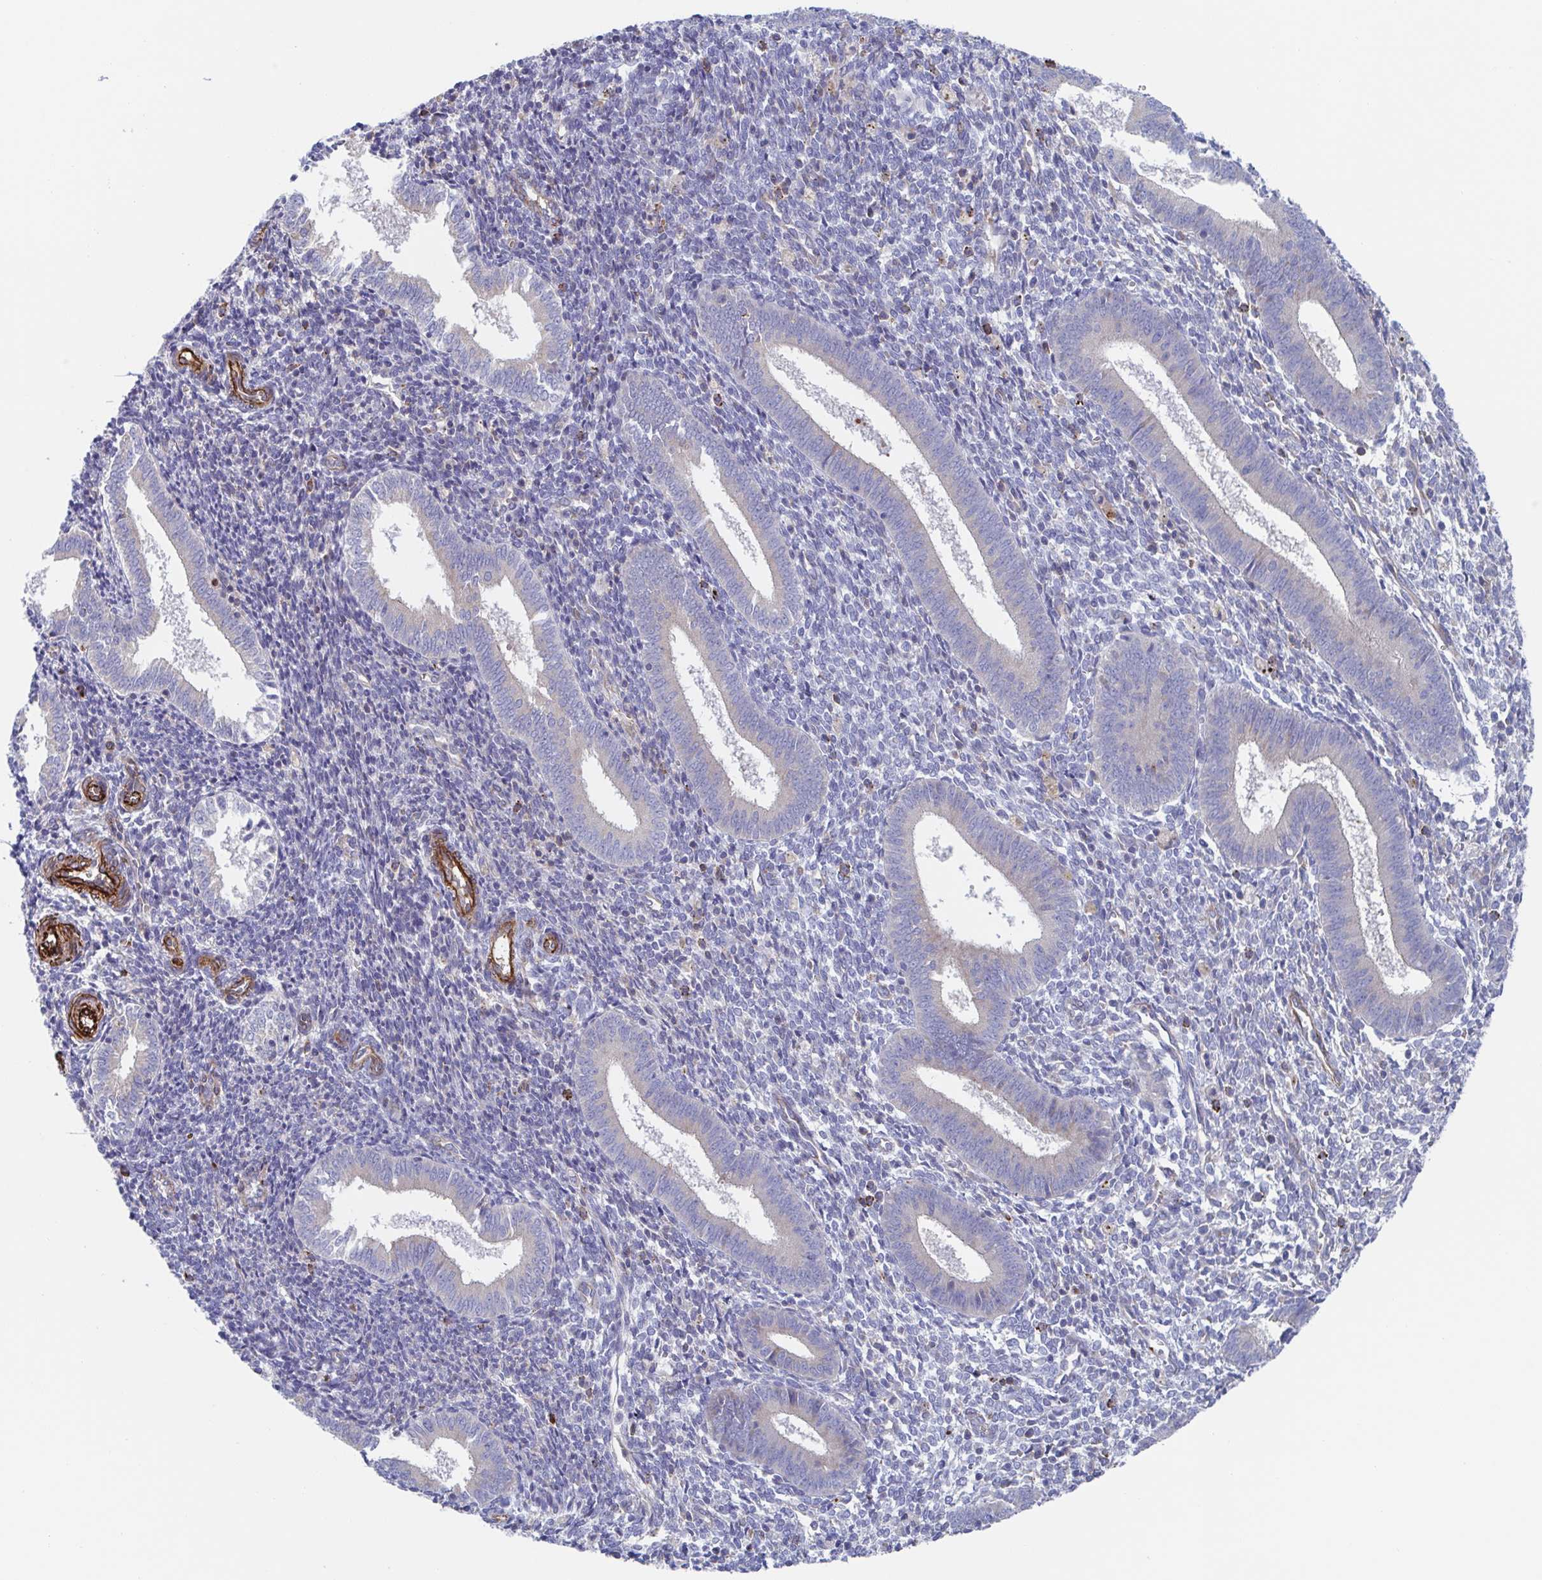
{"staining": {"intensity": "negative", "quantity": "none", "location": "none"}, "tissue": "endometrium", "cell_type": "Cells in endometrial stroma", "image_type": "normal", "snomed": [{"axis": "morphology", "description": "Normal tissue, NOS"}, {"axis": "topography", "description": "Endometrium"}], "caption": "A histopathology image of endometrium stained for a protein shows no brown staining in cells in endometrial stroma. (DAB IHC, high magnification).", "gene": "KLC3", "patient": {"sex": "female", "age": 25}}